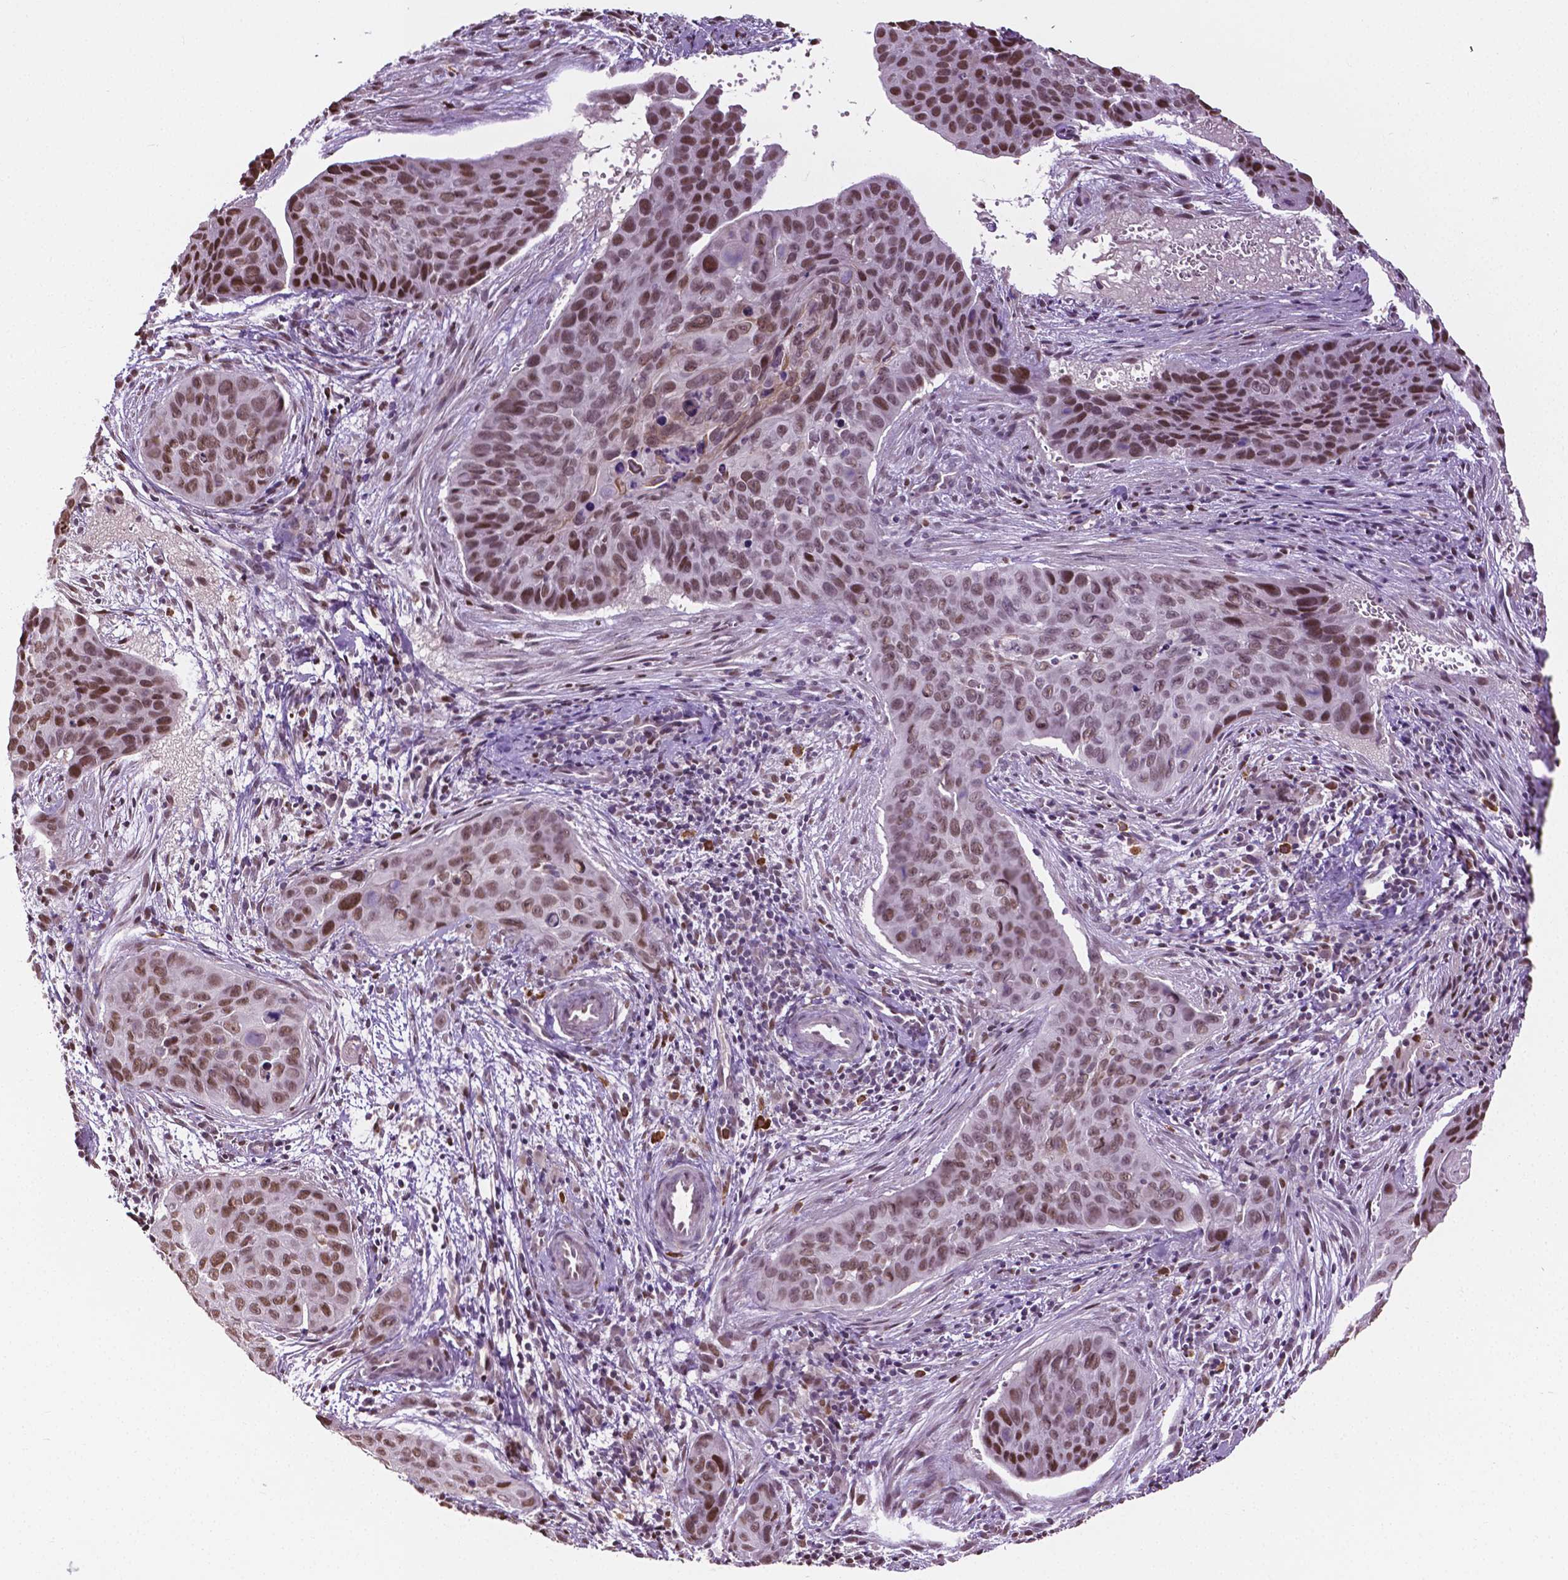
{"staining": {"intensity": "moderate", "quantity": ">75%", "location": "nuclear"}, "tissue": "cervical cancer", "cell_type": "Tumor cells", "image_type": "cancer", "snomed": [{"axis": "morphology", "description": "Squamous cell carcinoma, NOS"}, {"axis": "topography", "description": "Cervix"}], "caption": "This is an image of immunohistochemistry staining of cervical squamous cell carcinoma, which shows moderate staining in the nuclear of tumor cells.", "gene": "DLX5", "patient": {"sex": "female", "age": 35}}